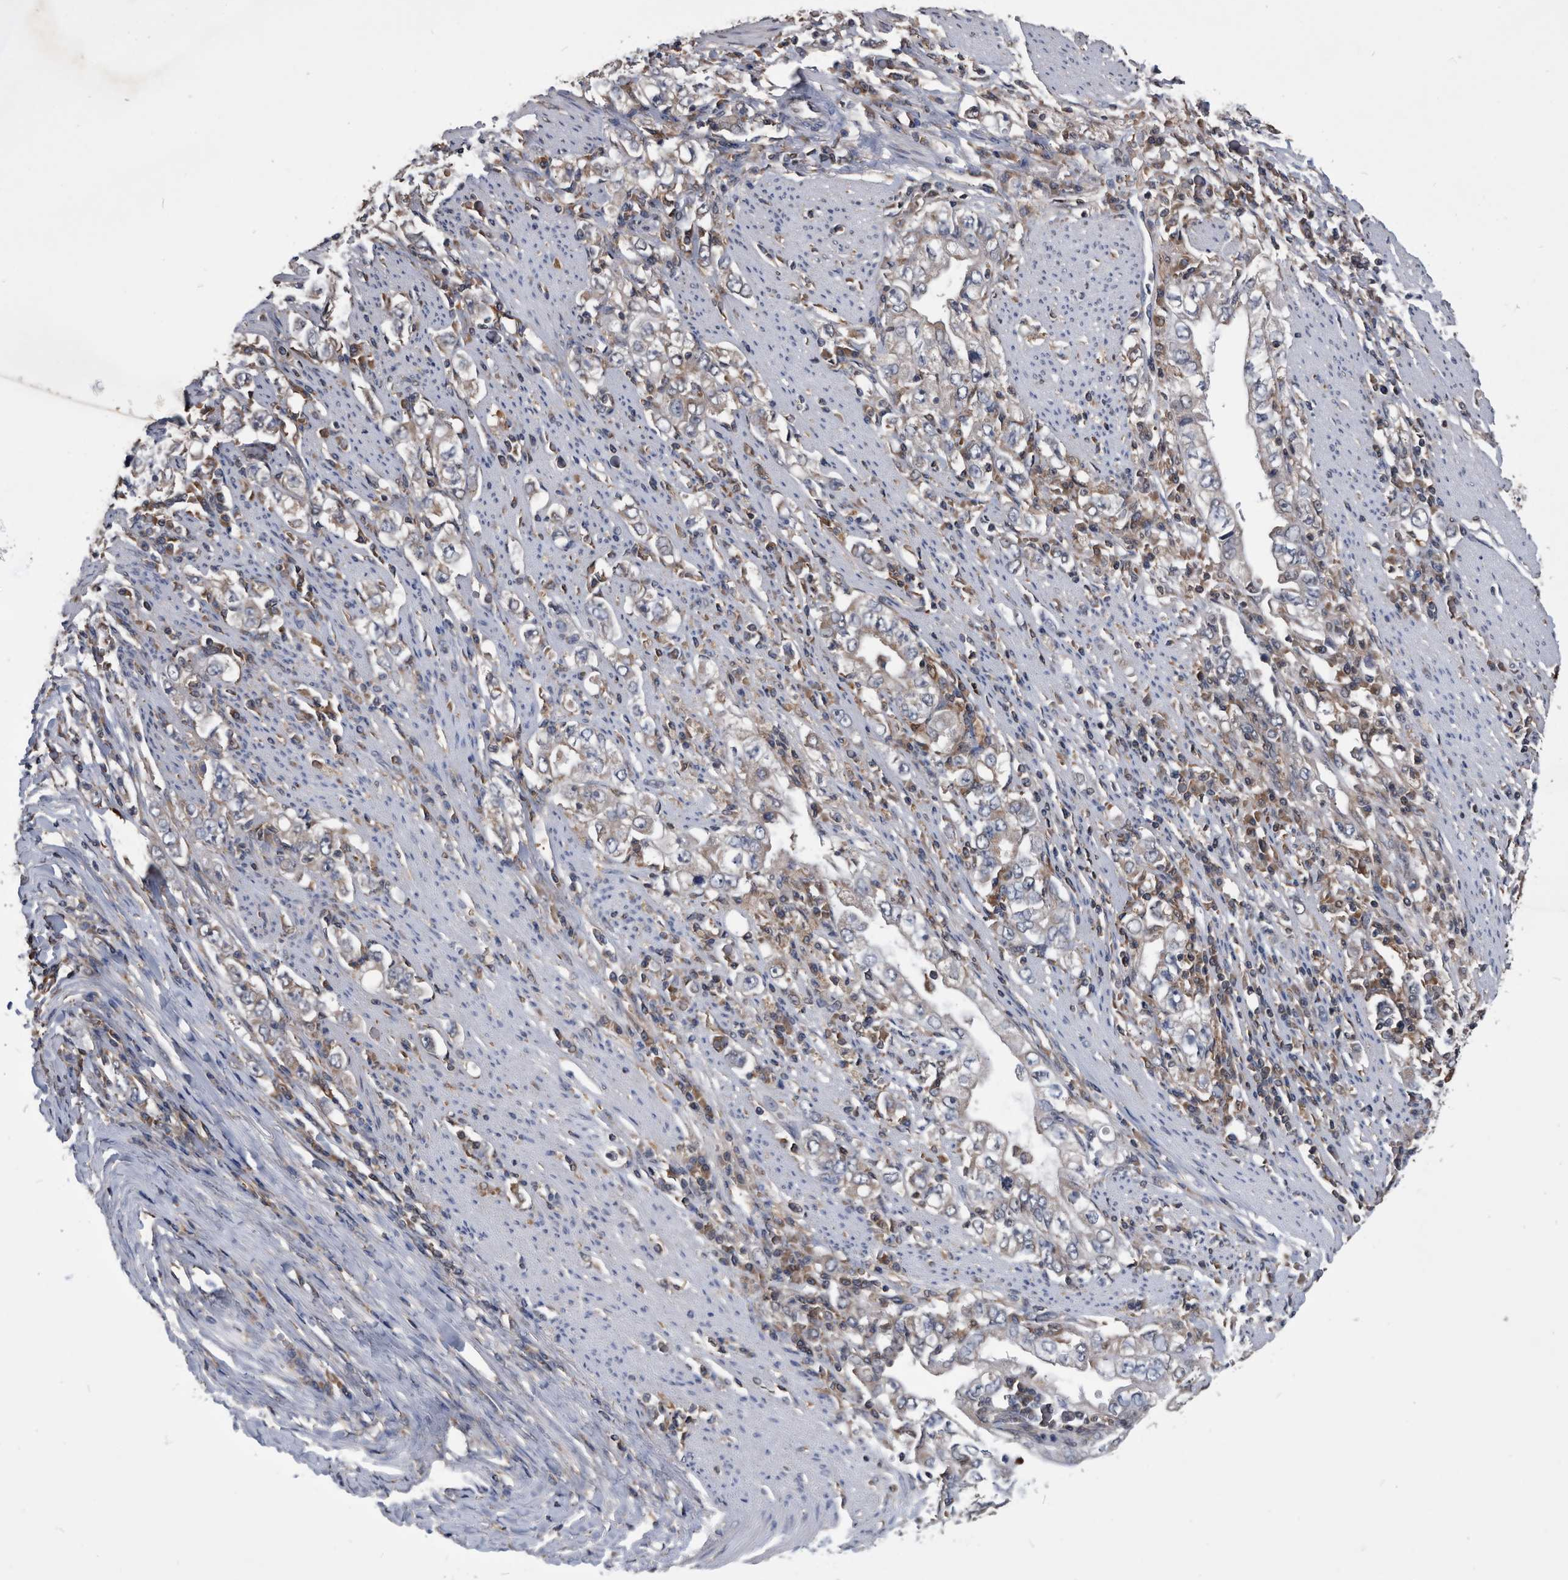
{"staining": {"intensity": "weak", "quantity": "25%-75%", "location": "cytoplasmic/membranous"}, "tissue": "stomach cancer", "cell_type": "Tumor cells", "image_type": "cancer", "snomed": [{"axis": "morphology", "description": "Adenocarcinoma, NOS"}, {"axis": "topography", "description": "Stomach, lower"}], "caption": "Stomach cancer (adenocarcinoma) stained with a brown dye demonstrates weak cytoplasmic/membranous positive positivity in about 25%-75% of tumor cells.", "gene": "NRBP1", "patient": {"sex": "female", "age": 72}}